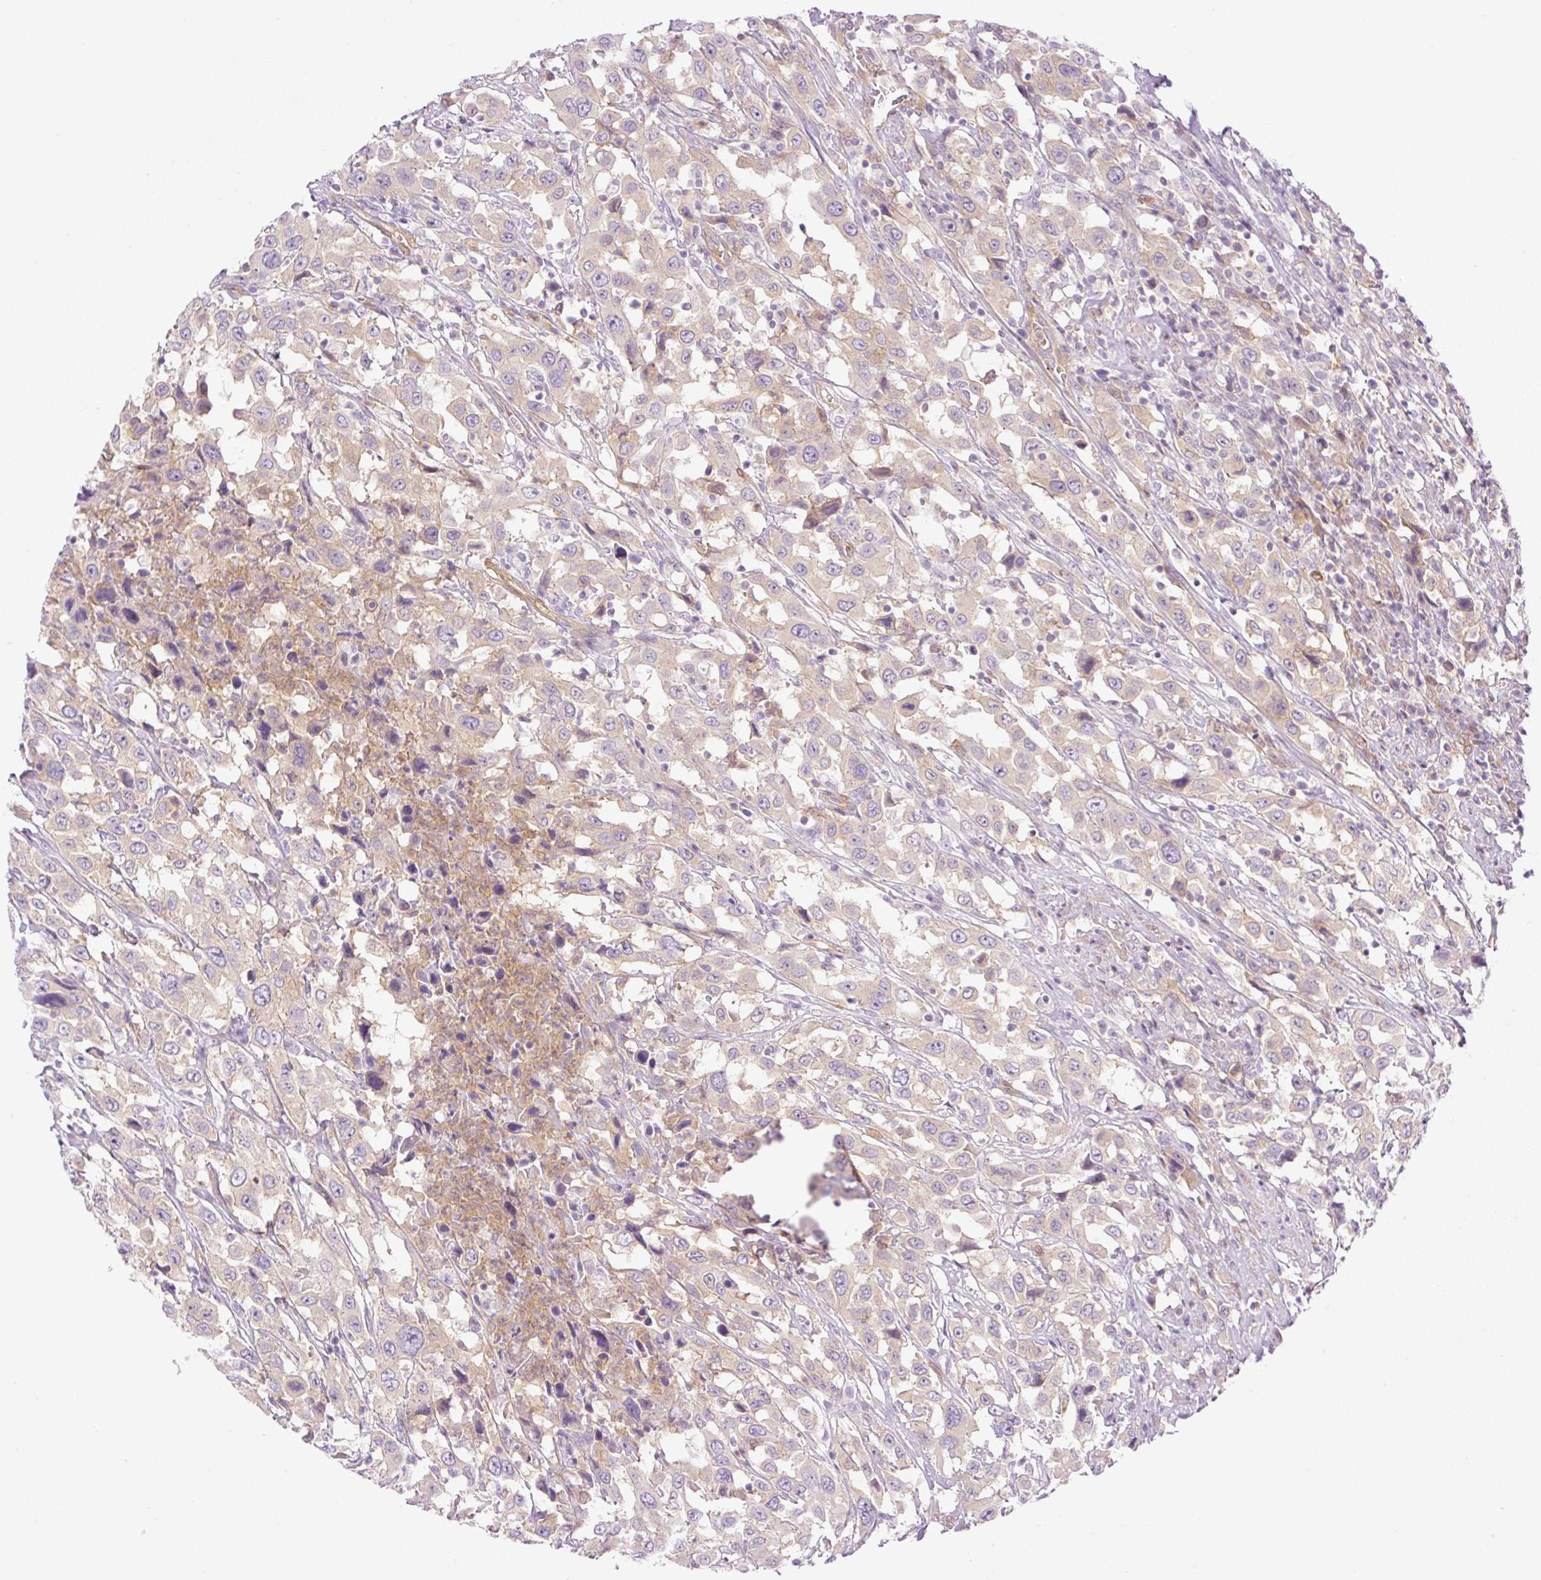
{"staining": {"intensity": "weak", "quantity": "25%-75%", "location": "cytoplasmic/membranous"}, "tissue": "urothelial cancer", "cell_type": "Tumor cells", "image_type": "cancer", "snomed": [{"axis": "morphology", "description": "Urothelial carcinoma, High grade"}, {"axis": "topography", "description": "Urinary bladder"}], "caption": "This photomicrograph demonstrates high-grade urothelial carcinoma stained with immunohistochemistry (IHC) to label a protein in brown. The cytoplasmic/membranous of tumor cells show weak positivity for the protein. Nuclei are counter-stained blue.", "gene": "EHD3", "patient": {"sex": "male", "age": 61}}